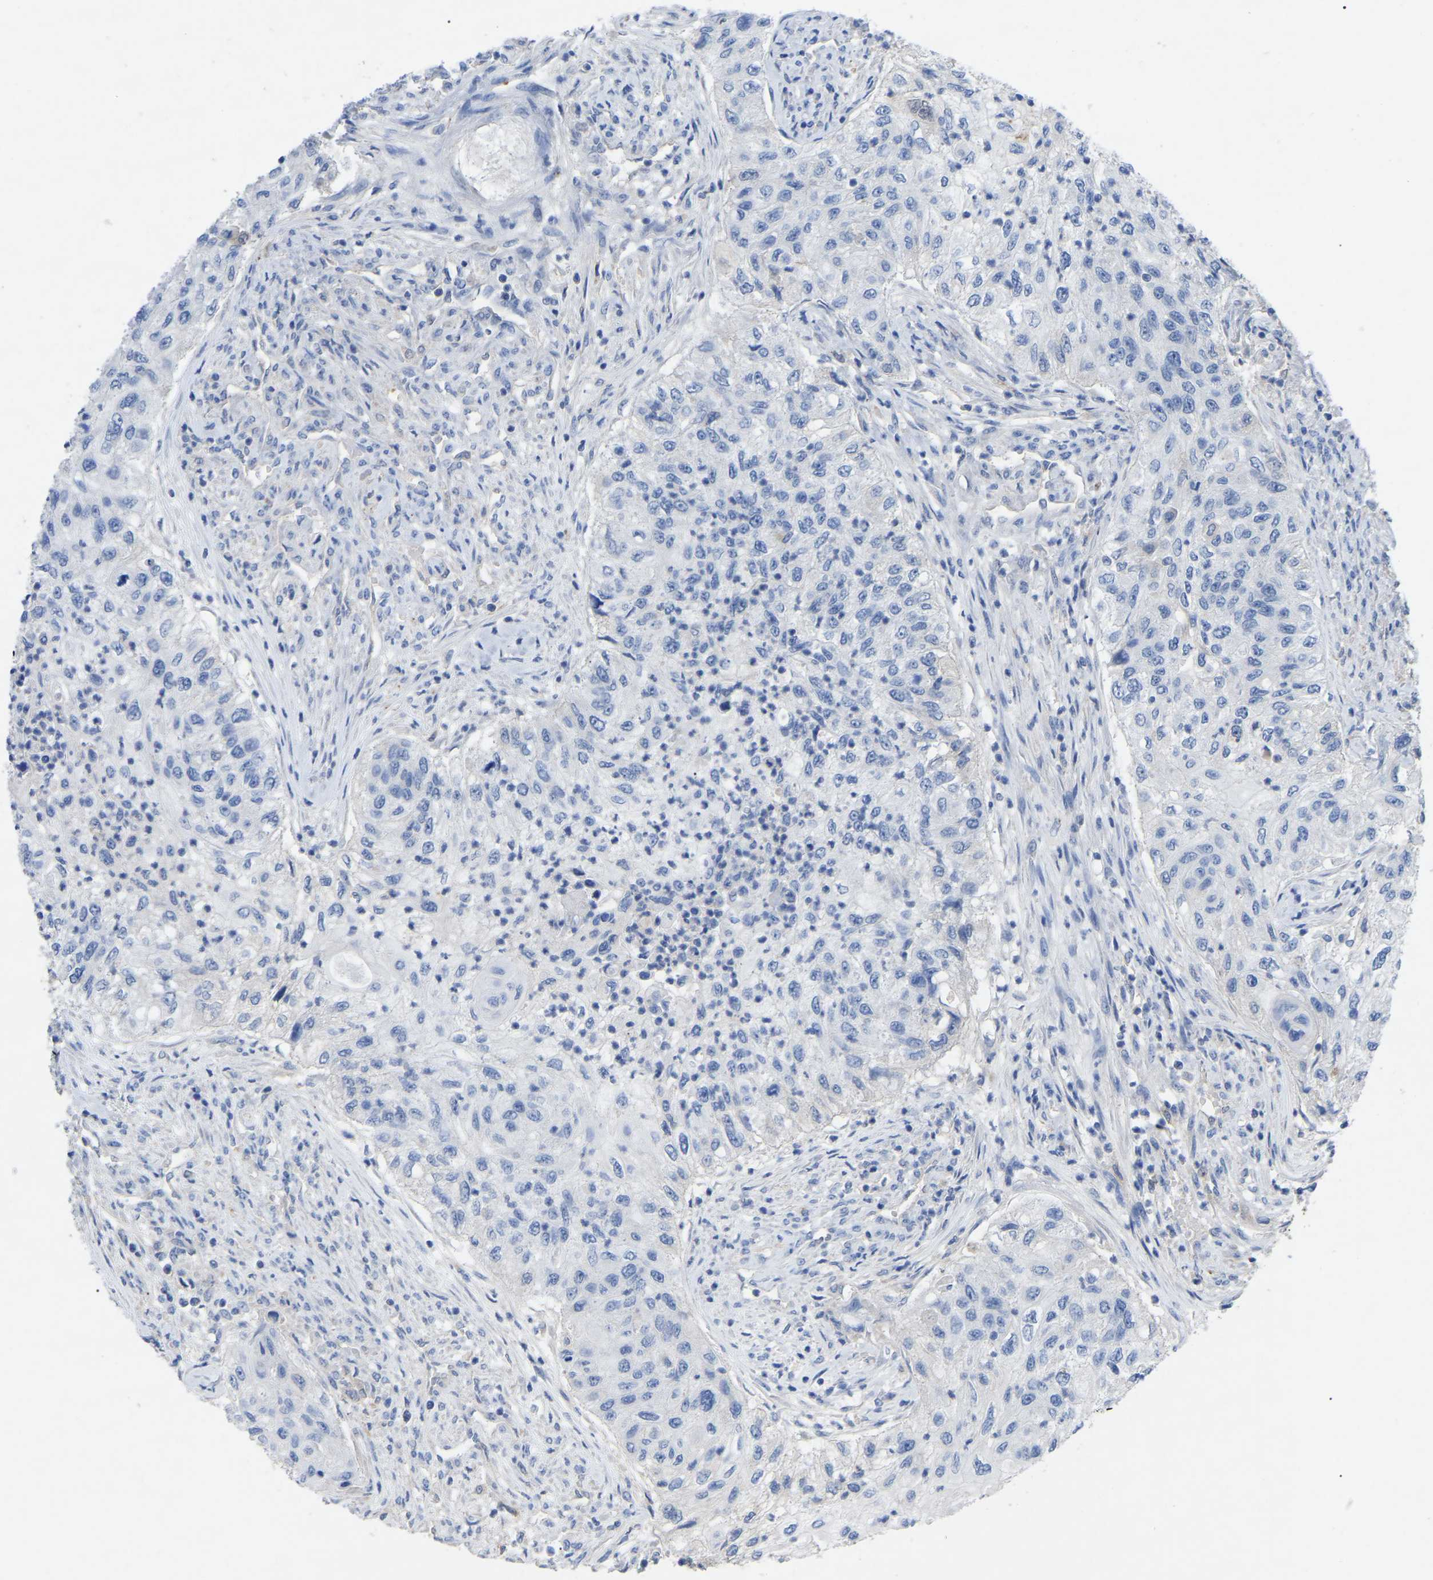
{"staining": {"intensity": "negative", "quantity": "none", "location": "none"}, "tissue": "urothelial cancer", "cell_type": "Tumor cells", "image_type": "cancer", "snomed": [{"axis": "morphology", "description": "Urothelial carcinoma, High grade"}, {"axis": "topography", "description": "Urinary bladder"}], "caption": "Human urothelial cancer stained for a protein using immunohistochemistry shows no positivity in tumor cells.", "gene": "SMPD2", "patient": {"sex": "female", "age": 60}}